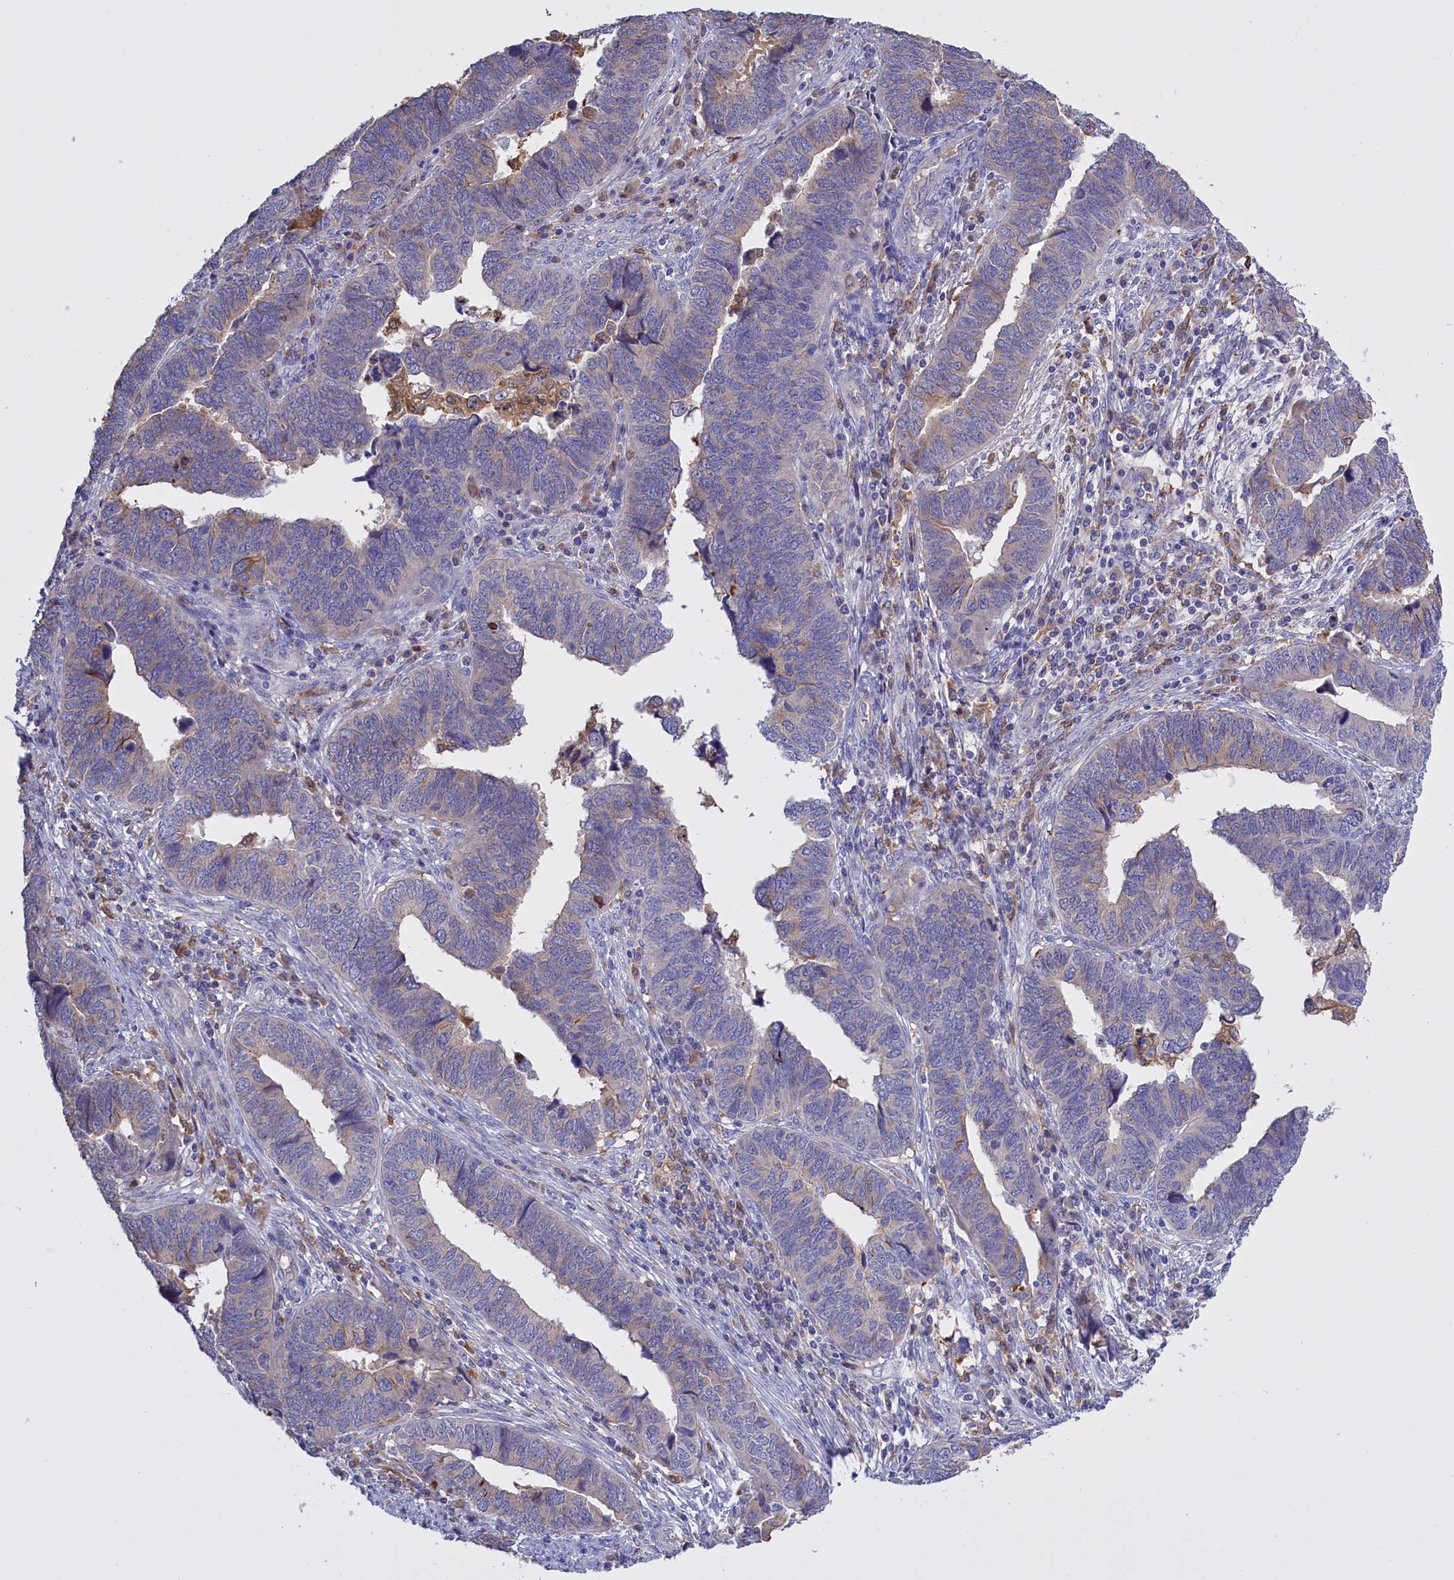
{"staining": {"intensity": "negative", "quantity": "none", "location": "none"}, "tissue": "endometrial cancer", "cell_type": "Tumor cells", "image_type": "cancer", "snomed": [{"axis": "morphology", "description": "Adenocarcinoma, NOS"}, {"axis": "topography", "description": "Endometrium"}], "caption": "This is an immunohistochemistry image of adenocarcinoma (endometrial). There is no staining in tumor cells.", "gene": "FAM149B1", "patient": {"sex": "female", "age": 79}}